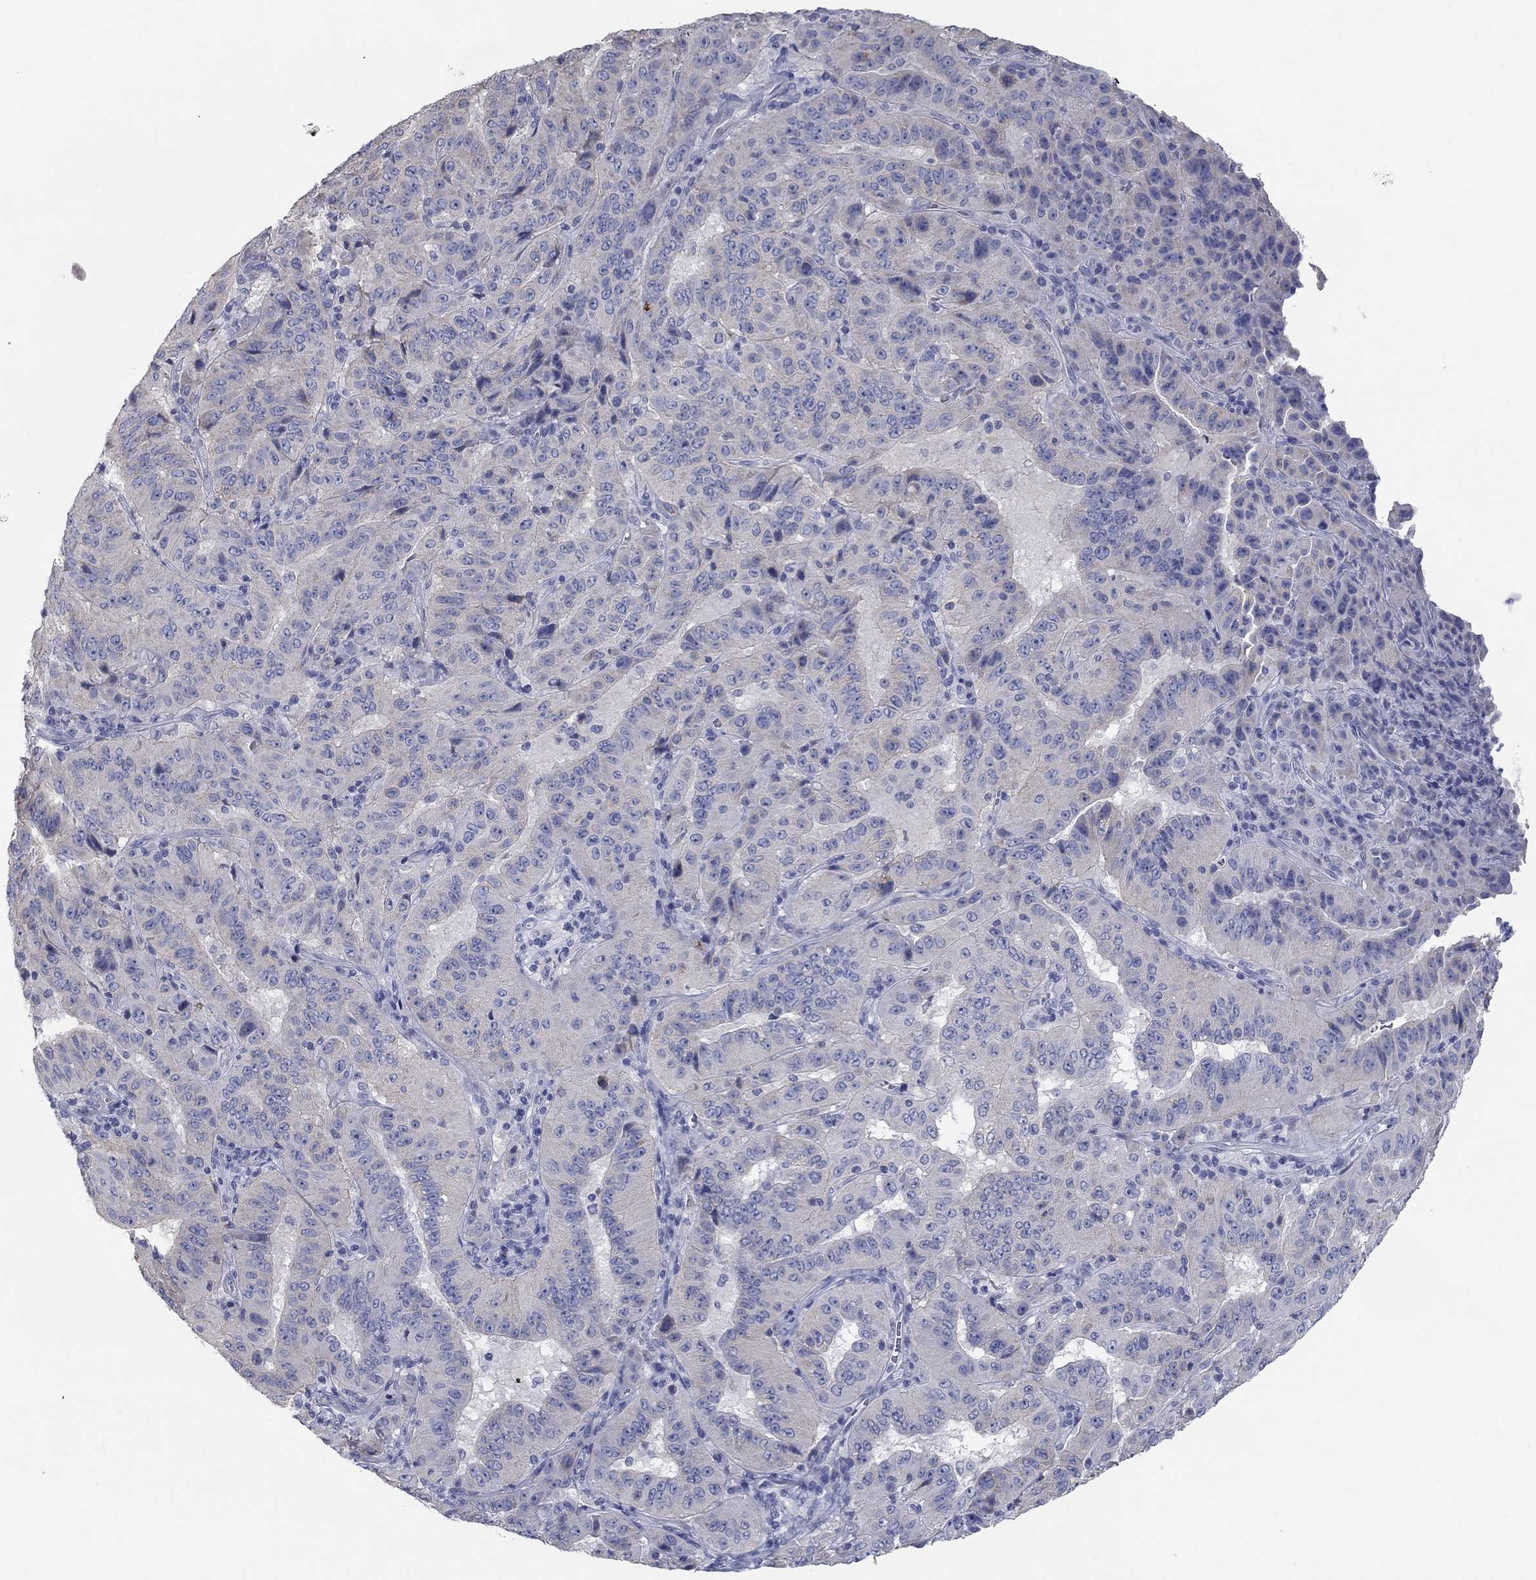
{"staining": {"intensity": "negative", "quantity": "none", "location": "none"}, "tissue": "pancreatic cancer", "cell_type": "Tumor cells", "image_type": "cancer", "snomed": [{"axis": "morphology", "description": "Adenocarcinoma, NOS"}, {"axis": "topography", "description": "Pancreas"}], "caption": "IHC of human adenocarcinoma (pancreatic) demonstrates no expression in tumor cells. Nuclei are stained in blue.", "gene": "APOC3", "patient": {"sex": "male", "age": 63}}